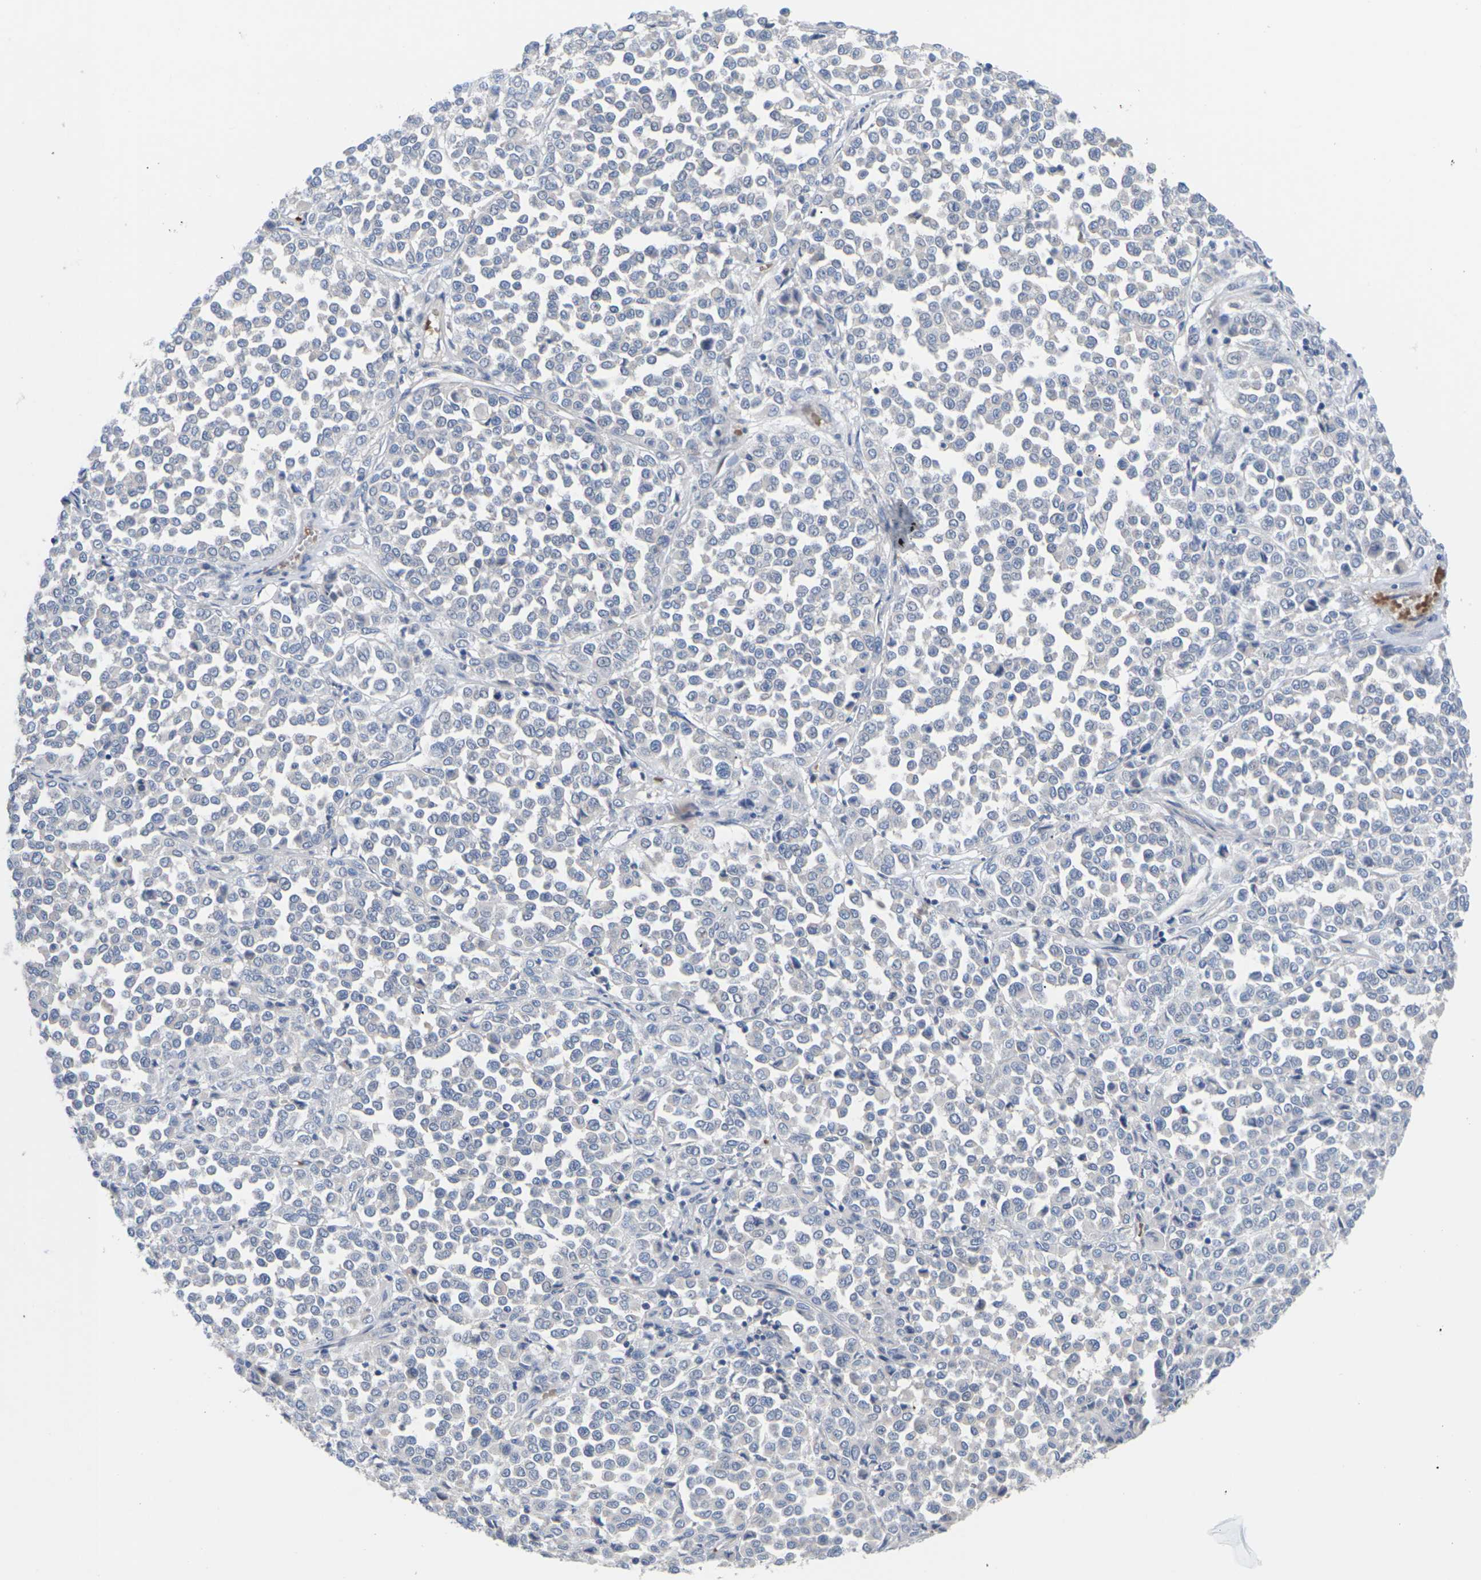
{"staining": {"intensity": "negative", "quantity": "none", "location": "none"}, "tissue": "melanoma", "cell_type": "Tumor cells", "image_type": "cancer", "snomed": [{"axis": "morphology", "description": "Malignant melanoma, Metastatic site"}, {"axis": "topography", "description": "Pancreas"}], "caption": "This is an immunohistochemistry histopathology image of human melanoma. There is no expression in tumor cells.", "gene": "TMCO4", "patient": {"sex": "female", "age": 30}}